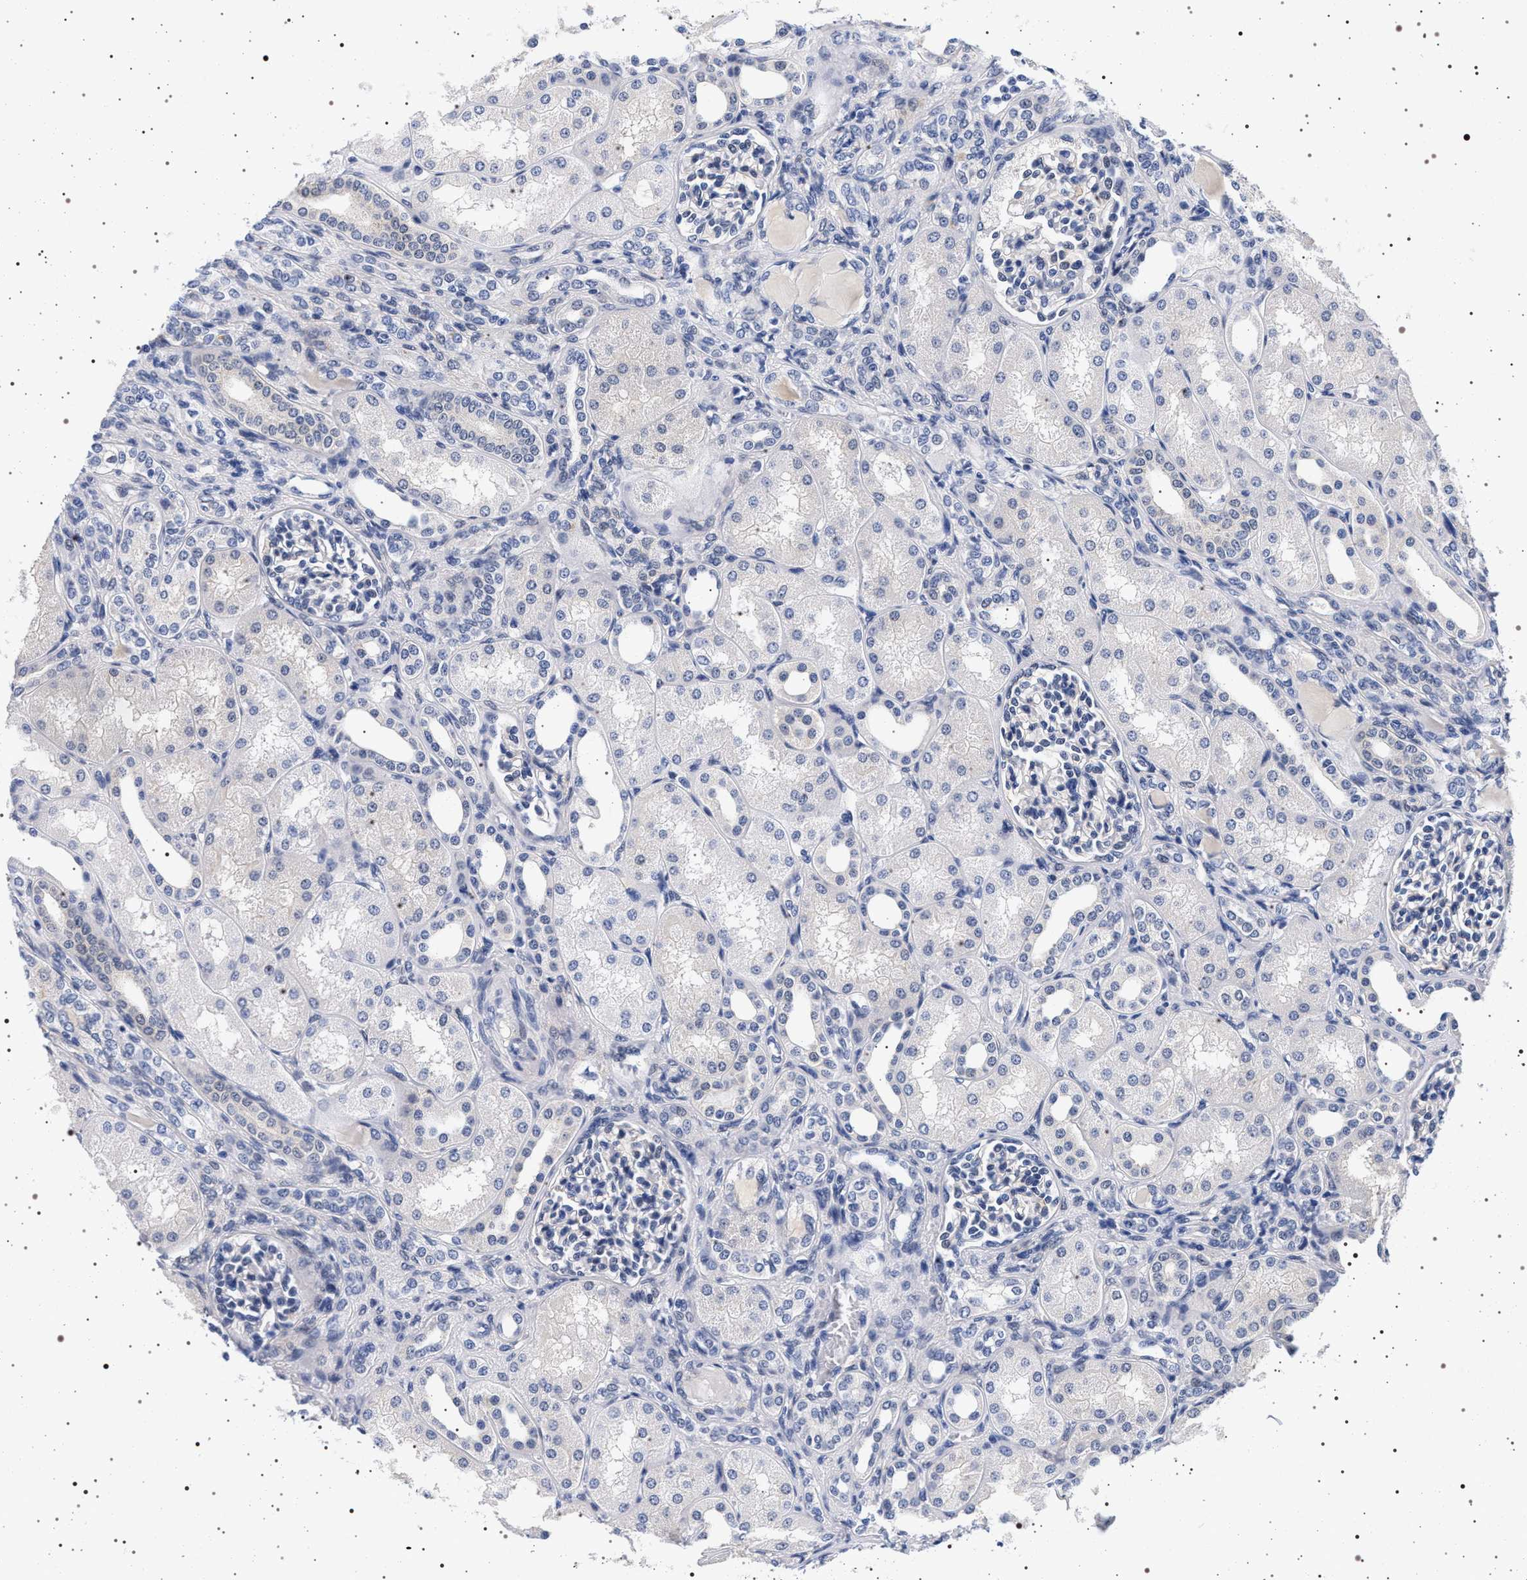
{"staining": {"intensity": "negative", "quantity": "none", "location": "none"}, "tissue": "kidney", "cell_type": "Cells in glomeruli", "image_type": "normal", "snomed": [{"axis": "morphology", "description": "Normal tissue, NOS"}, {"axis": "topography", "description": "Kidney"}], "caption": "The image displays no staining of cells in glomeruli in benign kidney.", "gene": "MAPK10", "patient": {"sex": "male", "age": 7}}